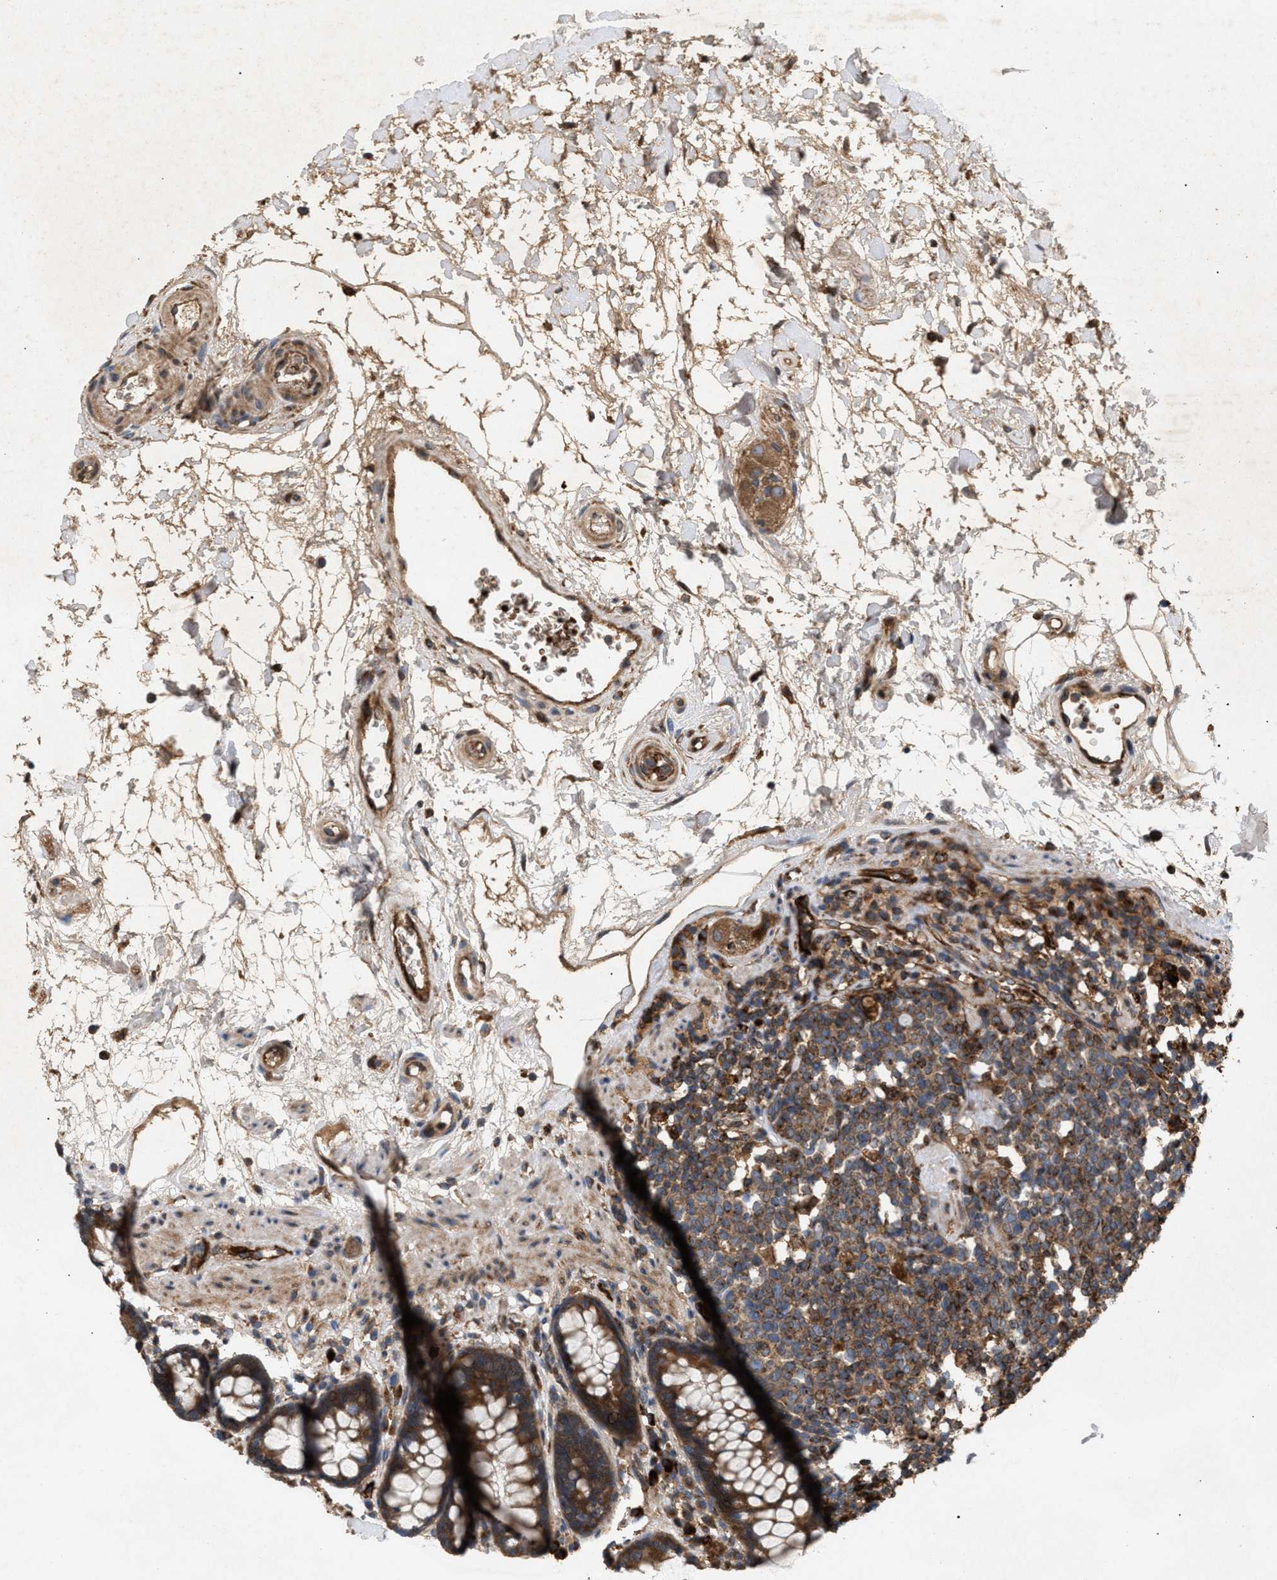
{"staining": {"intensity": "strong", "quantity": ">75%", "location": "cytoplasmic/membranous"}, "tissue": "rectum", "cell_type": "Glandular cells", "image_type": "normal", "snomed": [{"axis": "morphology", "description": "Normal tissue, NOS"}, {"axis": "topography", "description": "Rectum"}], "caption": "Rectum stained for a protein reveals strong cytoplasmic/membranous positivity in glandular cells. Using DAB (brown) and hematoxylin (blue) stains, captured at high magnification using brightfield microscopy.", "gene": "GCC1", "patient": {"sex": "male", "age": 64}}